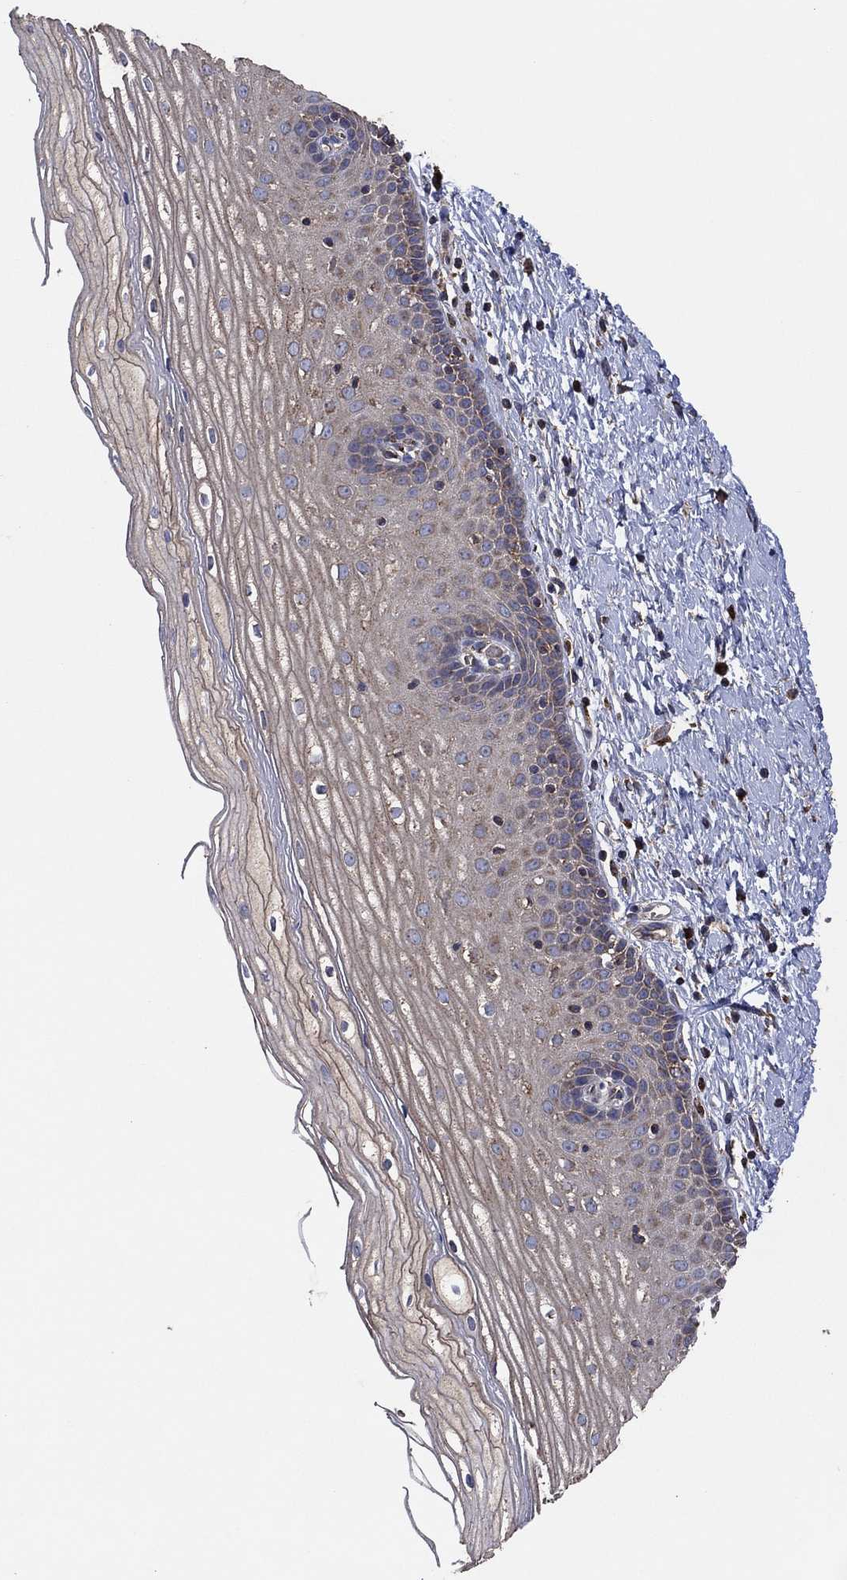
{"staining": {"intensity": "weak", "quantity": ">75%", "location": "cytoplasmic/membranous"}, "tissue": "cervix", "cell_type": "Squamous epithelial cells", "image_type": "normal", "snomed": [{"axis": "morphology", "description": "Normal tissue, NOS"}, {"axis": "topography", "description": "Cervix"}], "caption": "This histopathology image exhibits unremarkable cervix stained with IHC to label a protein in brown. The cytoplasmic/membranous of squamous epithelial cells show weak positivity for the protein. Nuclei are counter-stained blue.", "gene": "LIMD1", "patient": {"sex": "female", "age": 37}}